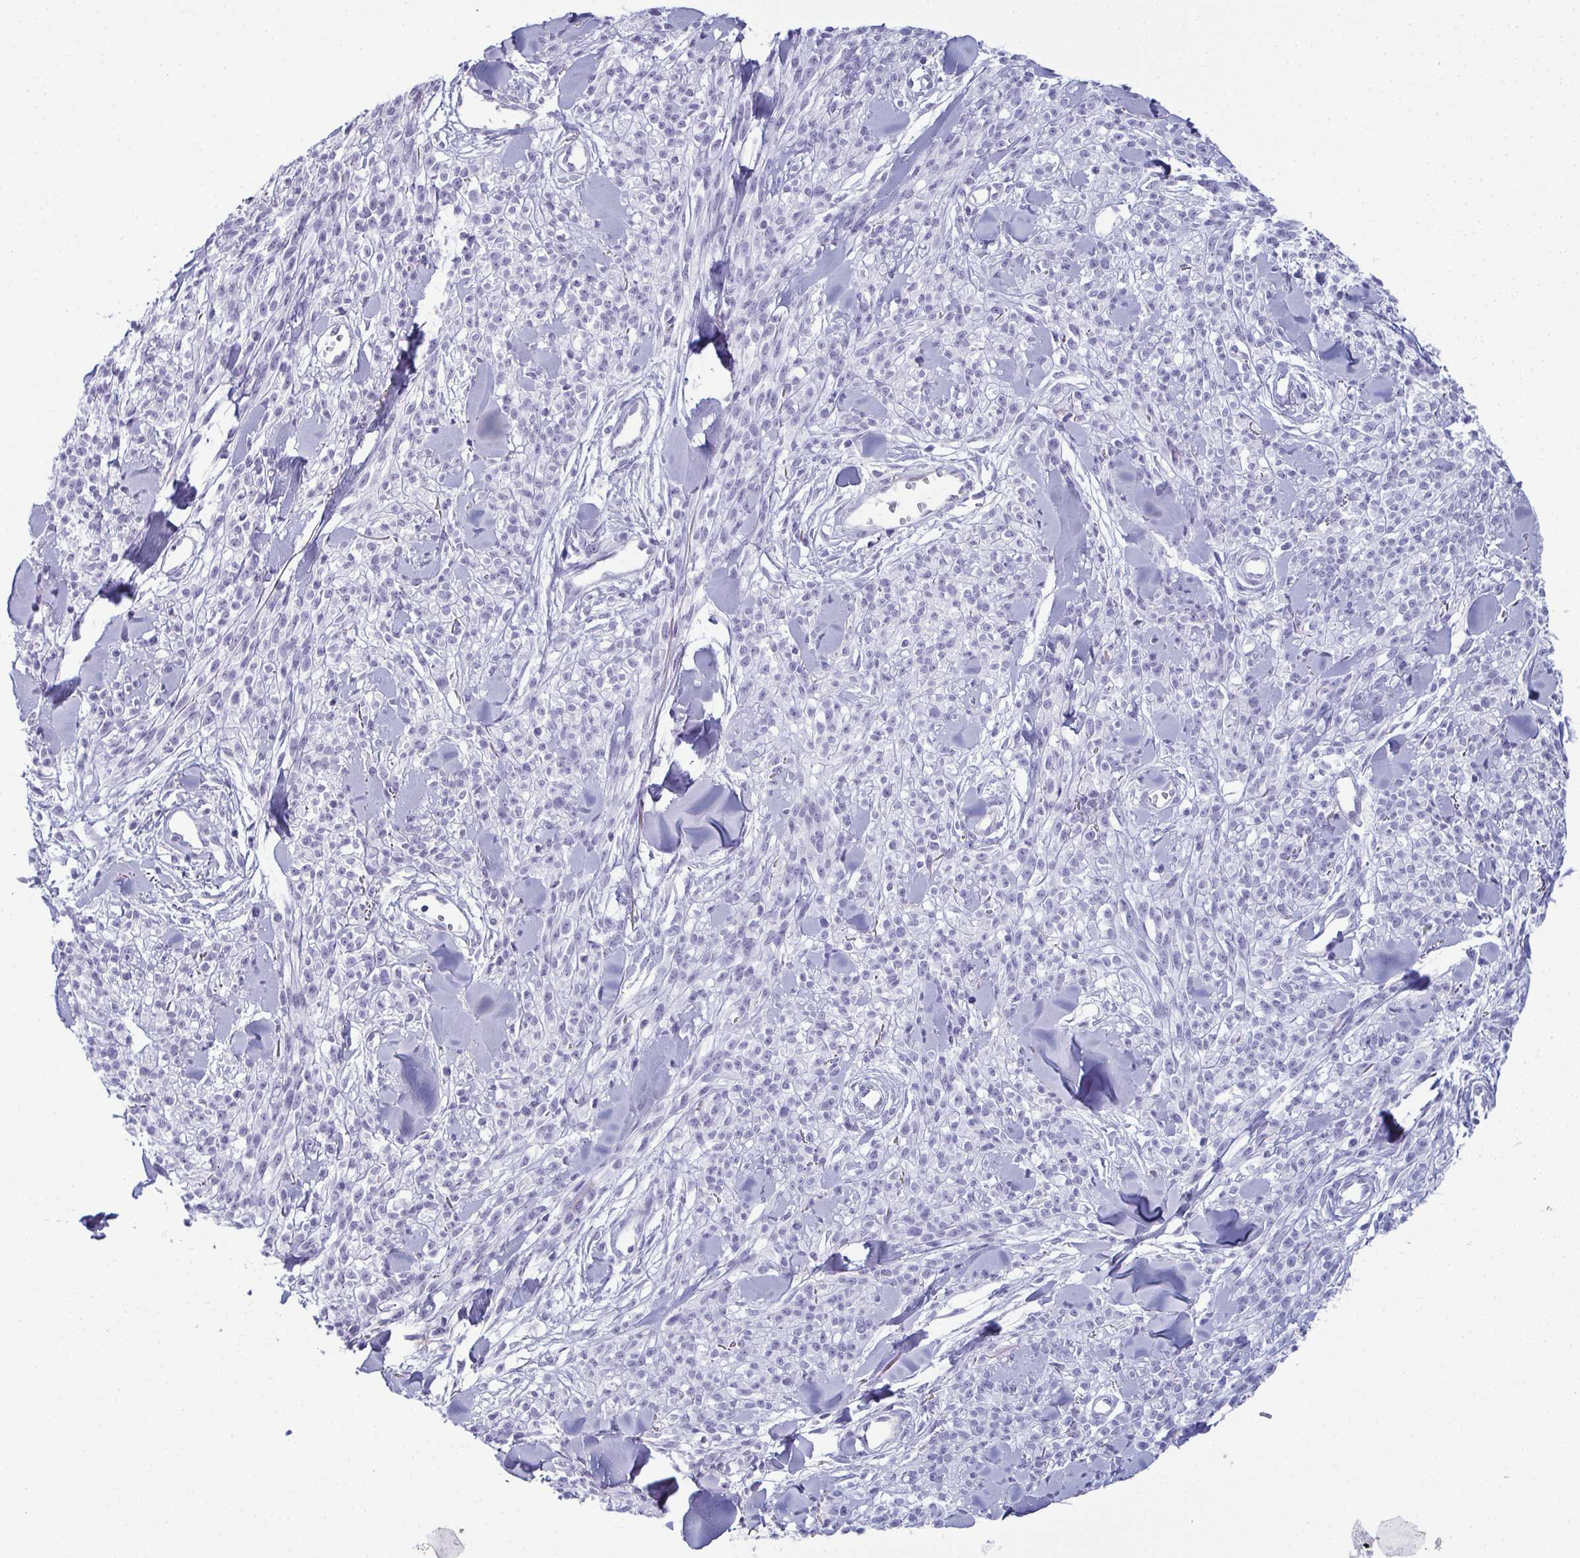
{"staining": {"intensity": "negative", "quantity": "none", "location": "none"}, "tissue": "melanoma", "cell_type": "Tumor cells", "image_type": "cancer", "snomed": [{"axis": "morphology", "description": "Malignant melanoma, NOS"}, {"axis": "topography", "description": "Skin"}, {"axis": "topography", "description": "Skin of trunk"}], "caption": "Tumor cells show no significant positivity in melanoma. The staining was performed using DAB (3,3'-diaminobenzidine) to visualize the protein expression in brown, while the nuclei were stained in blue with hematoxylin (Magnification: 20x).", "gene": "CDA", "patient": {"sex": "male", "age": 74}}